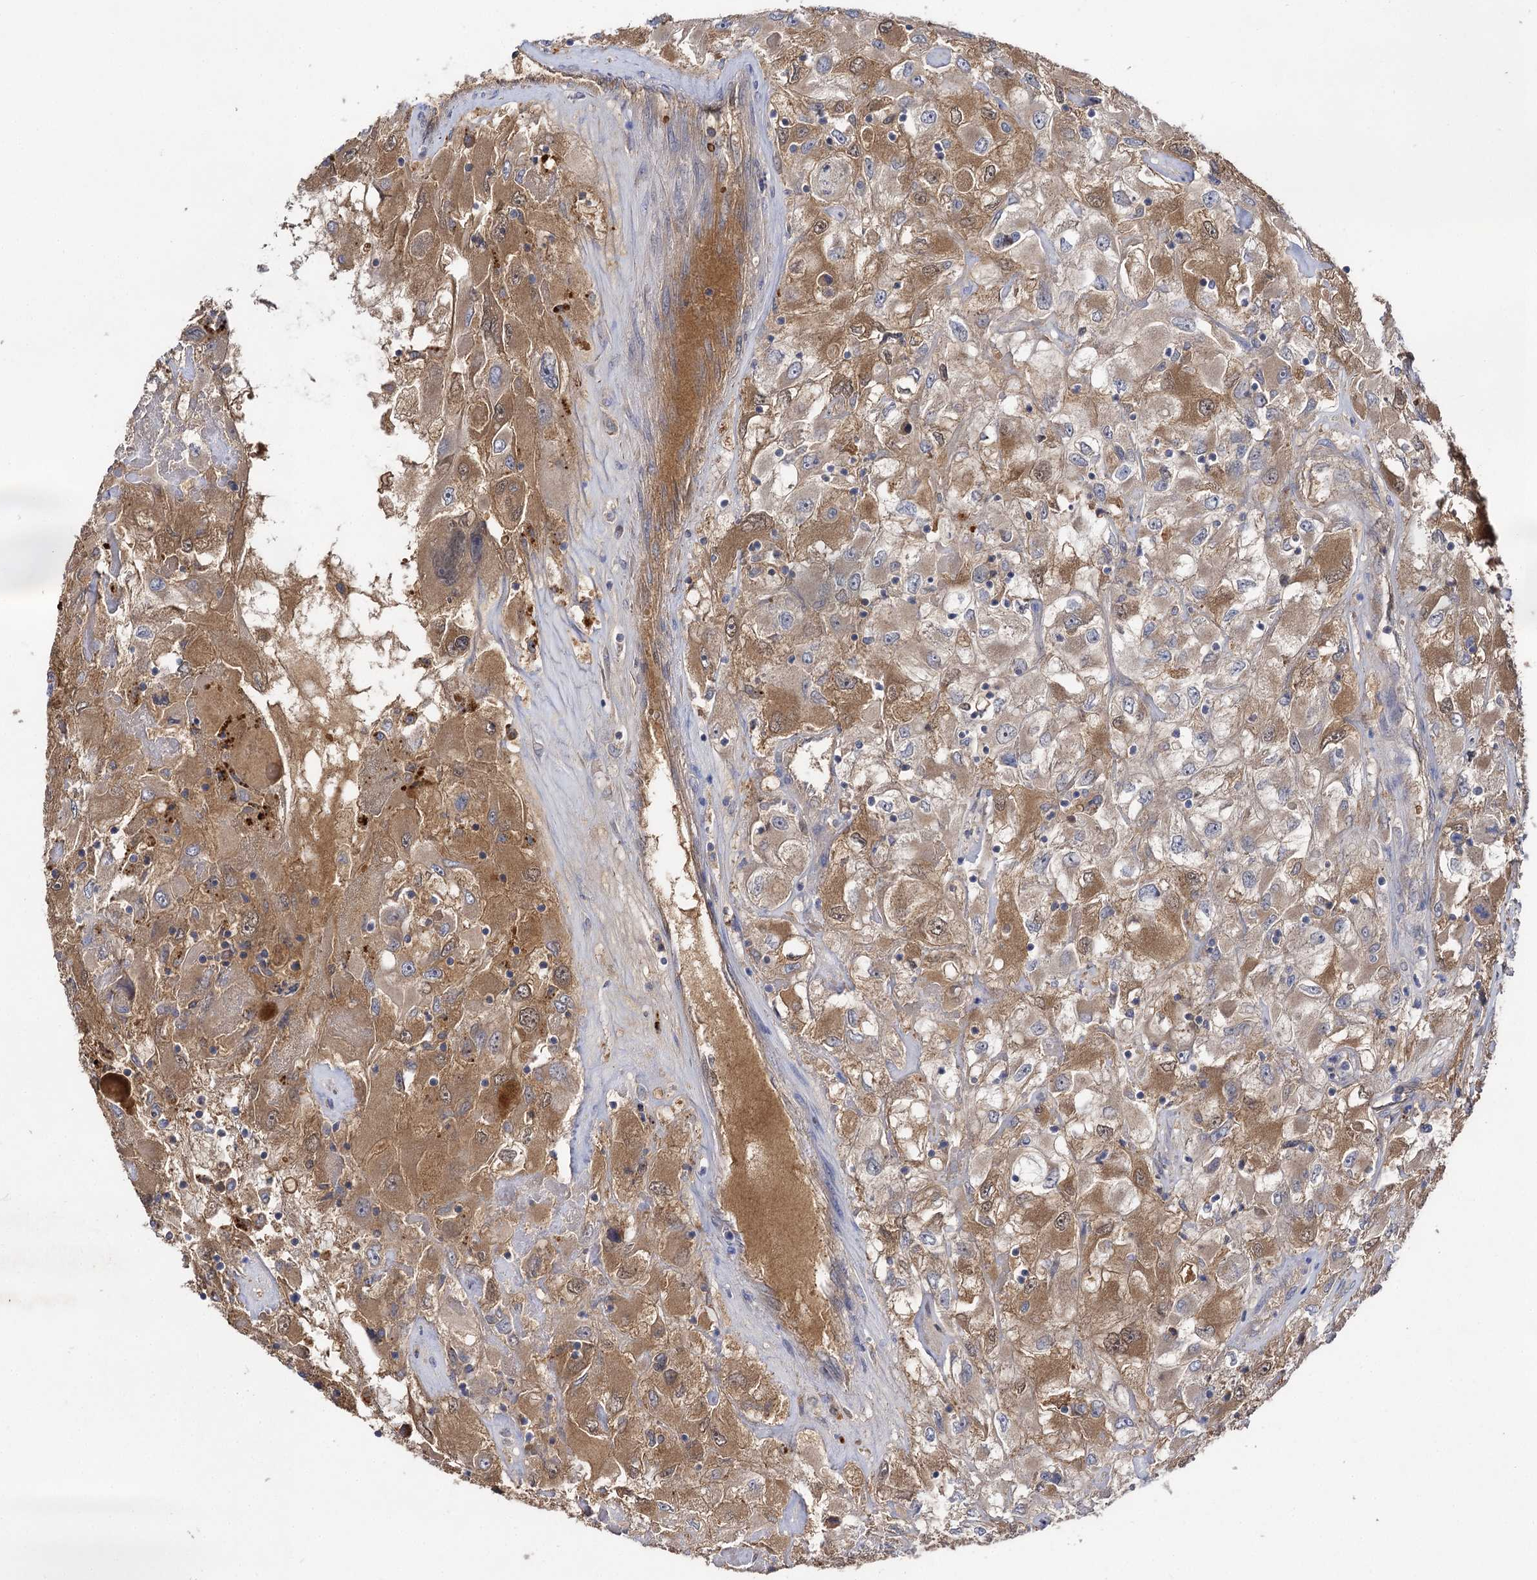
{"staining": {"intensity": "moderate", "quantity": ">75%", "location": "cytoplasmic/membranous"}, "tissue": "renal cancer", "cell_type": "Tumor cells", "image_type": "cancer", "snomed": [{"axis": "morphology", "description": "Adenocarcinoma, NOS"}, {"axis": "topography", "description": "Kidney"}], "caption": "Tumor cells show medium levels of moderate cytoplasmic/membranous expression in approximately >75% of cells in human adenocarcinoma (renal). (Stains: DAB in brown, nuclei in blue, Microscopy: brightfield microscopy at high magnification).", "gene": "USP50", "patient": {"sex": "female", "age": 52}}